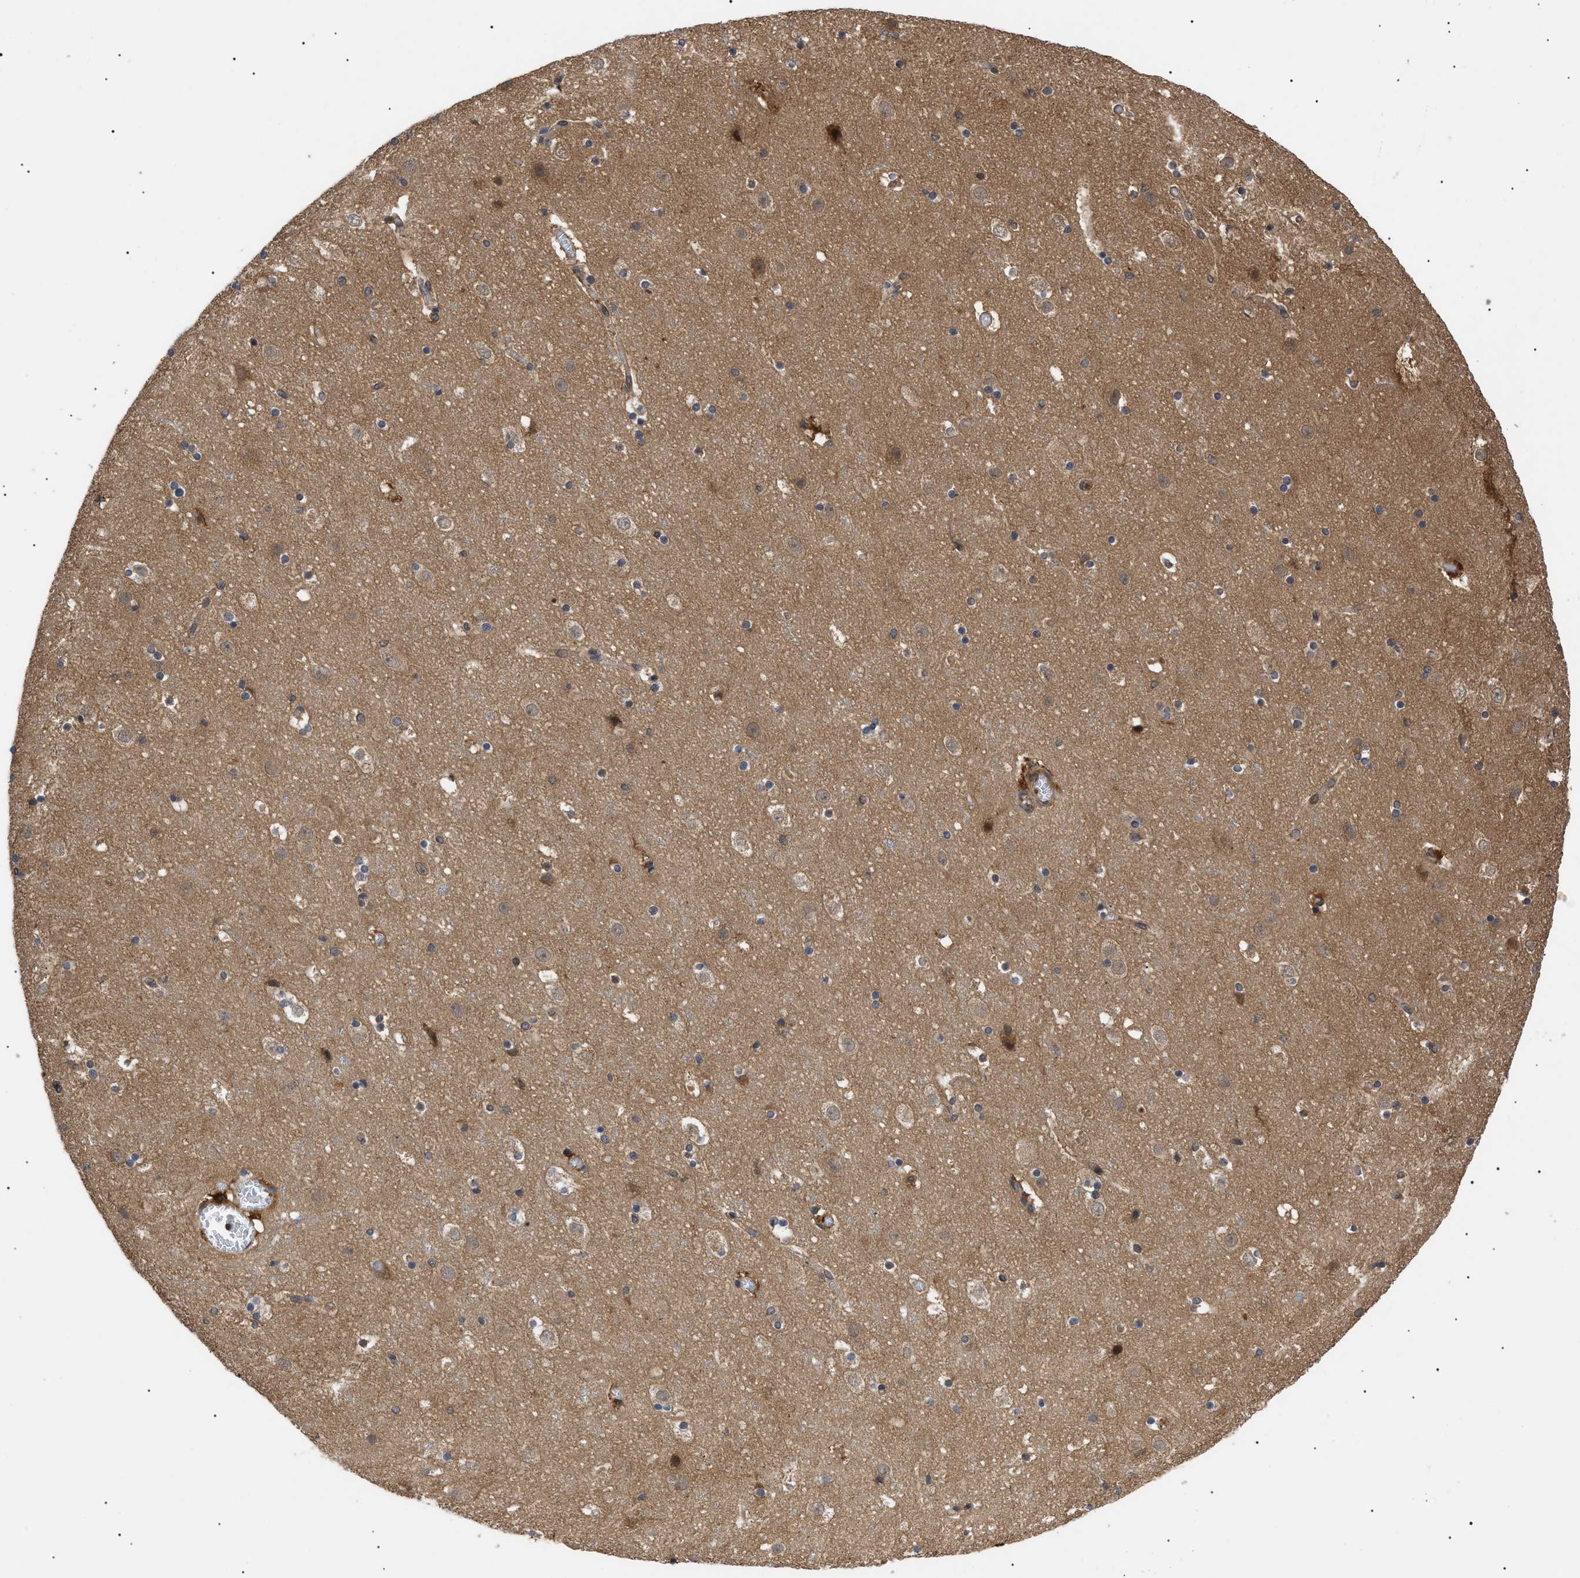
{"staining": {"intensity": "moderate", "quantity": "25%-75%", "location": "cytoplasmic/membranous"}, "tissue": "cerebral cortex", "cell_type": "Endothelial cells", "image_type": "normal", "snomed": [{"axis": "morphology", "description": "Normal tissue, NOS"}, {"axis": "topography", "description": "Cerebral cortex"}], "caption": "An image of human cerebral cortex stained for a protein shows moderate cytoplasmic/membranous brown staining in endothelial cells. (DAB IHC with brightfield microscopy, high magnification).", "gene": "ASTL", "patient": {"sex": "male", "age": 45}}